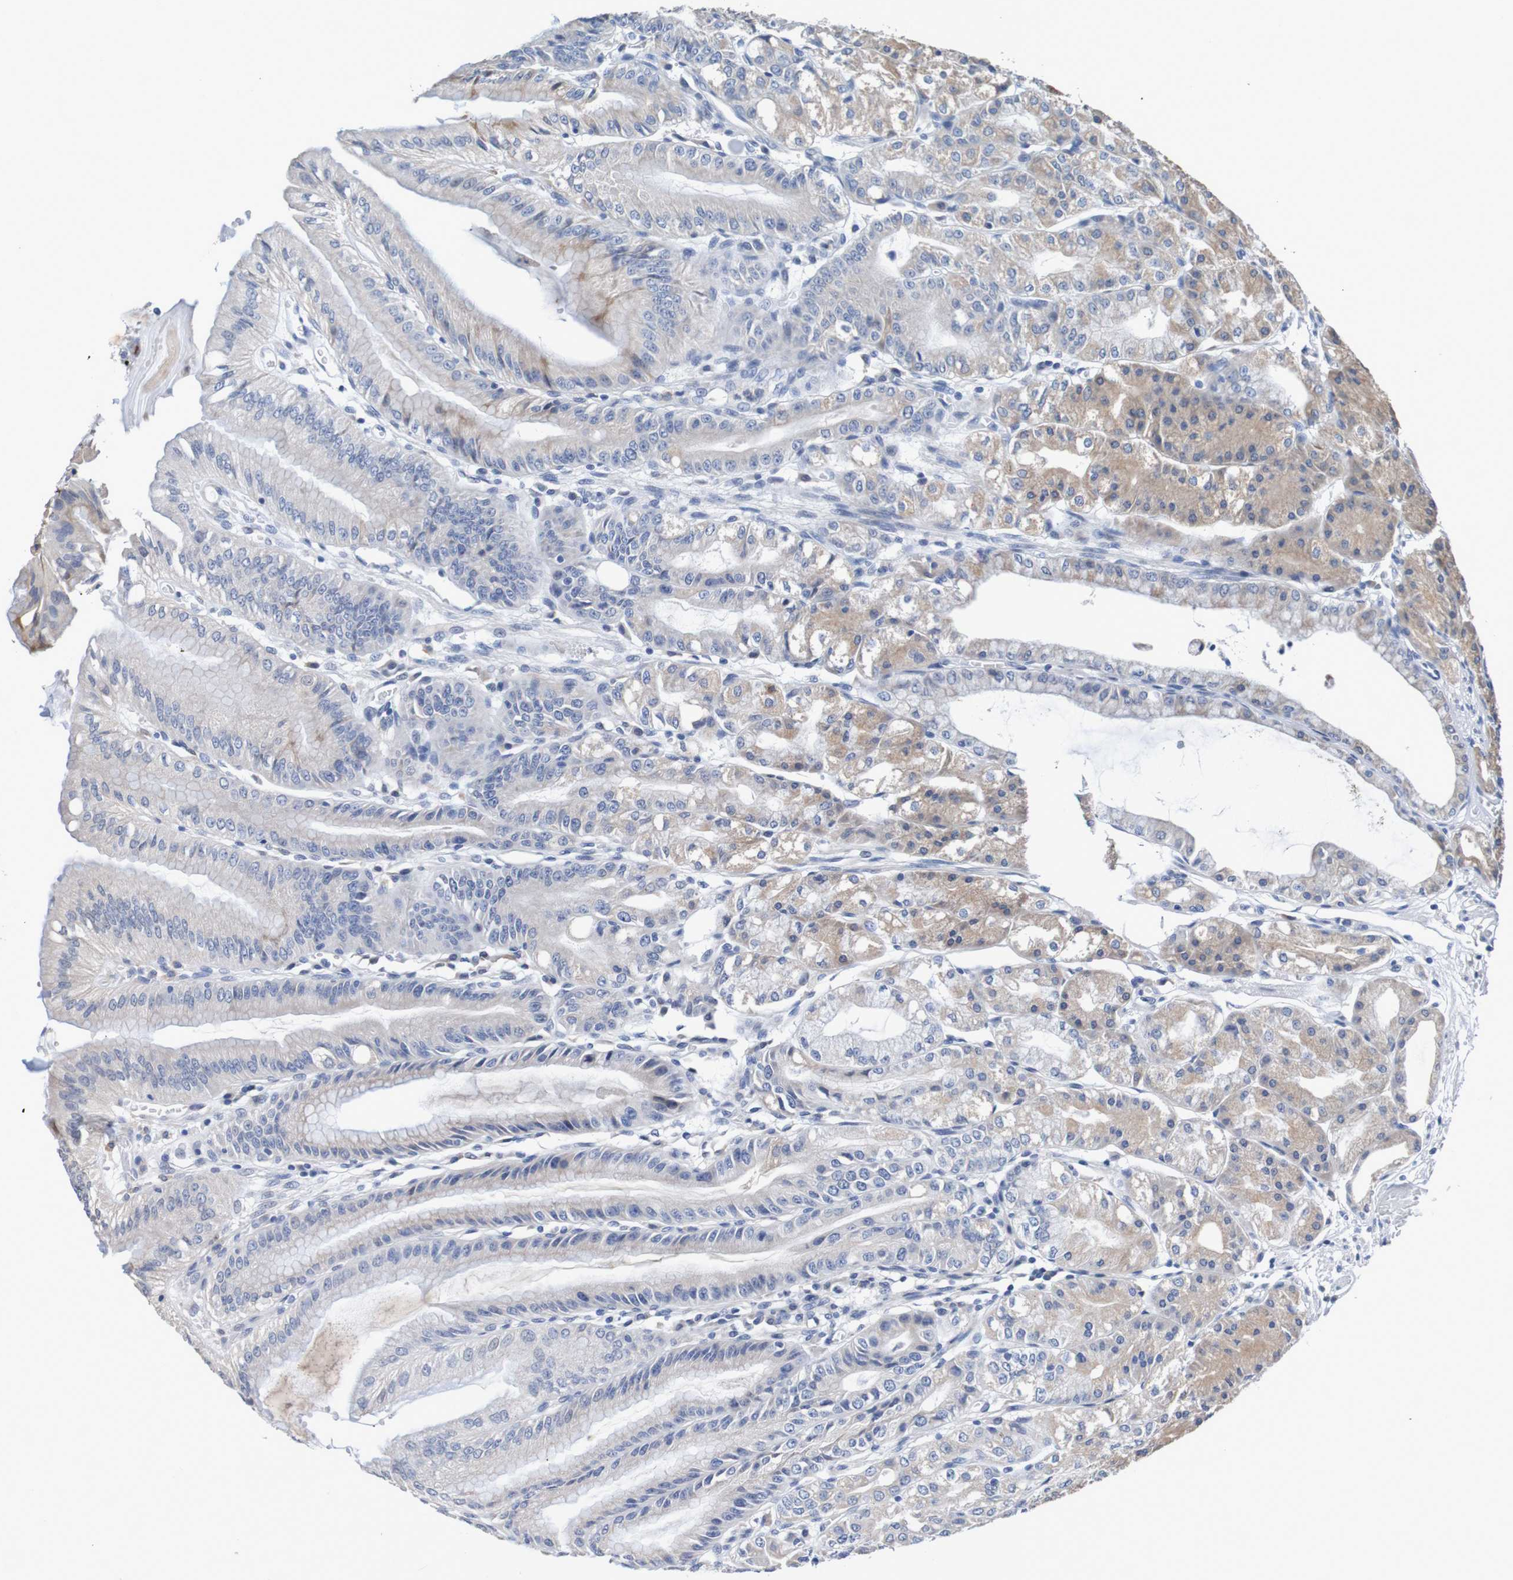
{"staining": {"intensity": "moderate", "quantity": "25%-75%", "location": "cytoplasmic/membranous"}, "tissue": "stomach", "cell_type": "Glandular cells", "image_type": "normal", "snomed": [{"axis": "morphology", "description": "Normal tissue, NOS"}, {"axis": "topography", "description": "Stomach, lower"}], "caption": "IHC (DAB (3,3'-diaminobenzidine)) staining of unremarkable stomach exhibits moderate cytoplasmic/membranous protein expression in approximately 25%-75% of glandular cells.", "gene": "FIBP", "patient": {"sex": "male", "age": 71}}